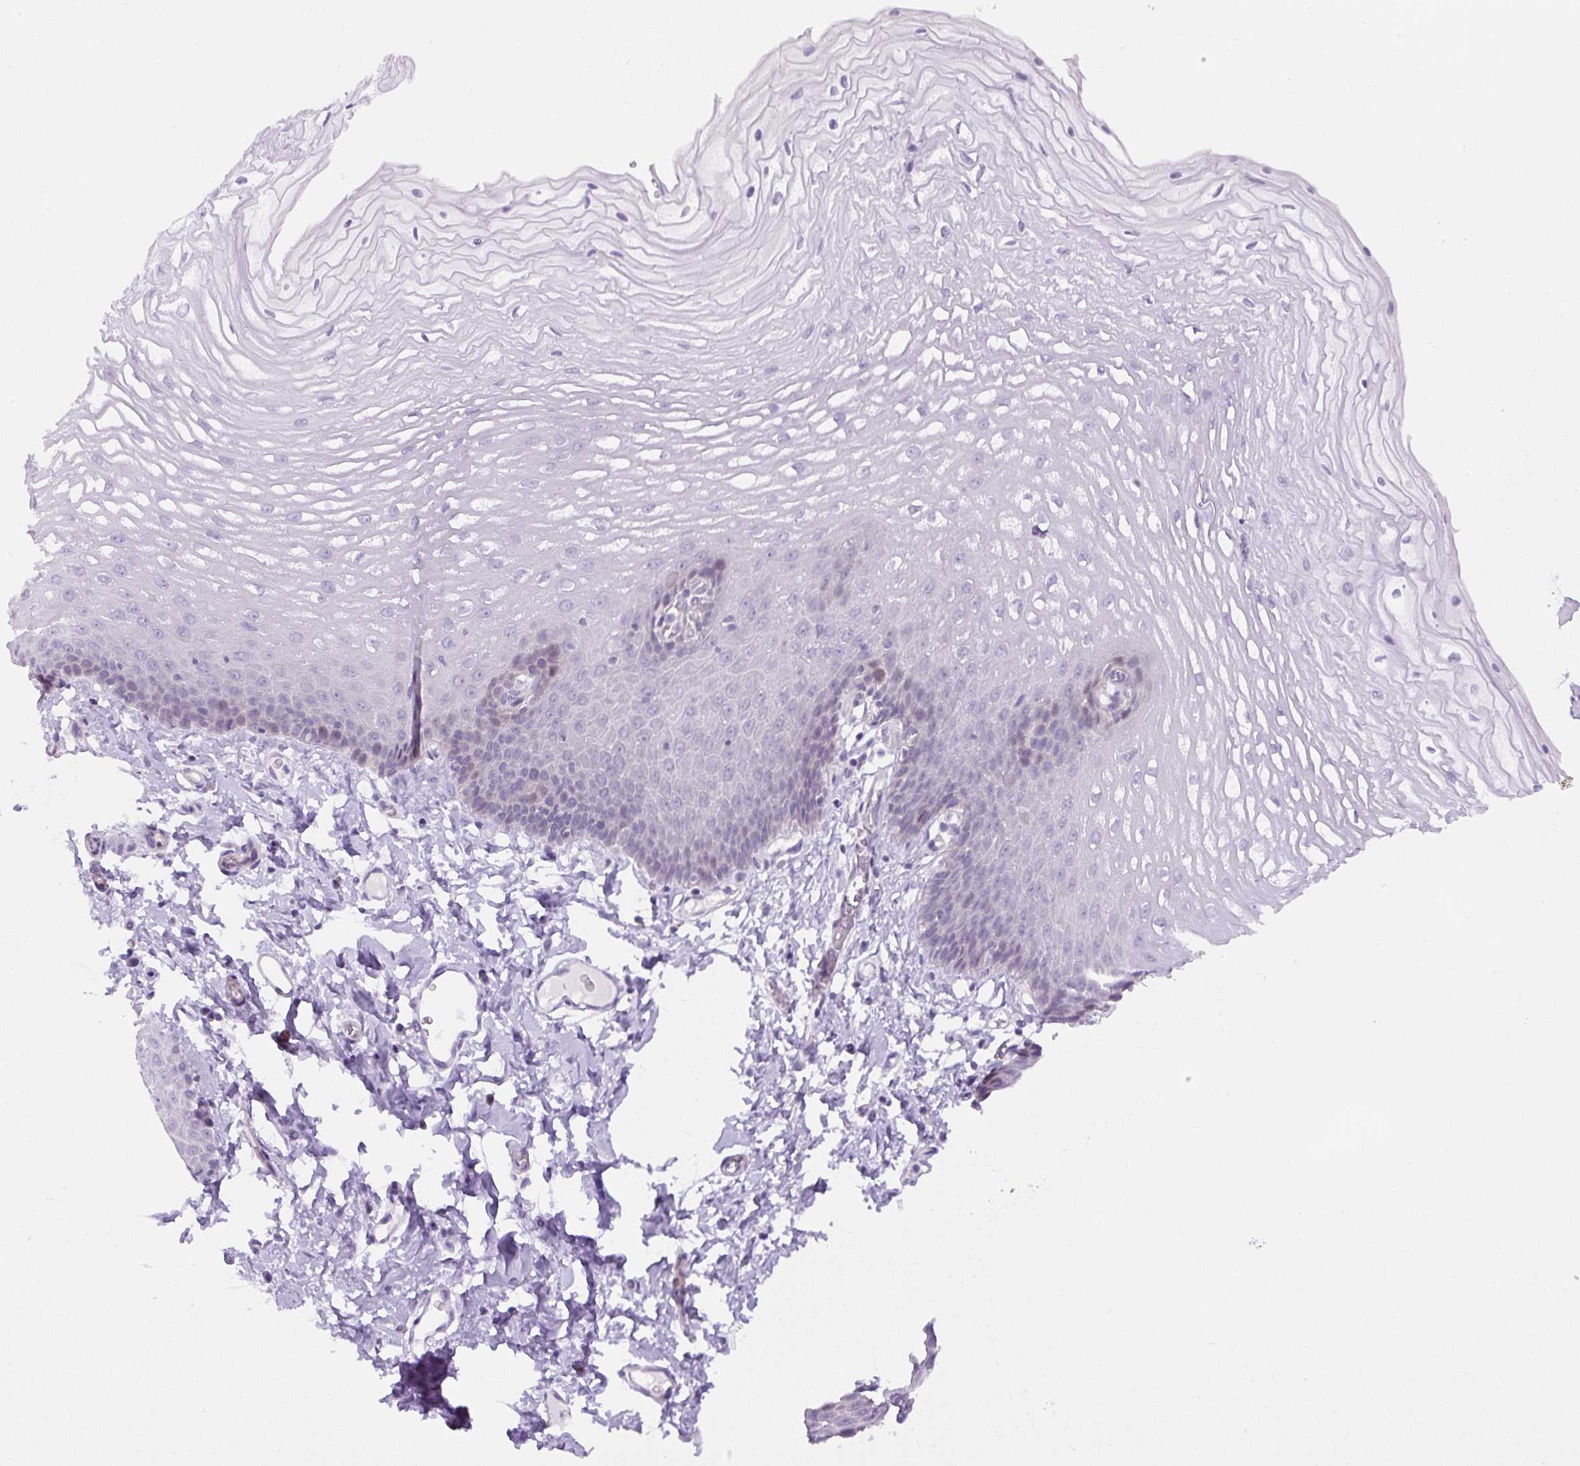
{"staining": {"intensity": "moderate", "quantity": "<25%", "location": "nuclear"}, "tissue": "esophagus", "cell_type": "Squamous epithelial cells", "image_type": "normal", "snomed": [{"axis": "morphology", "description": "Normal tissue, NOS"}, {"axis": "topography", "description": "Esophagus"}], "caption": "Moderate nuclear staining for a protein is identified in approximately <25% of squamous epithelial cells of unremarkable esophagus using immunohistochemistry.", "gene": "ADAMTS19", "patient": {"sex": "male", "age": 70}}